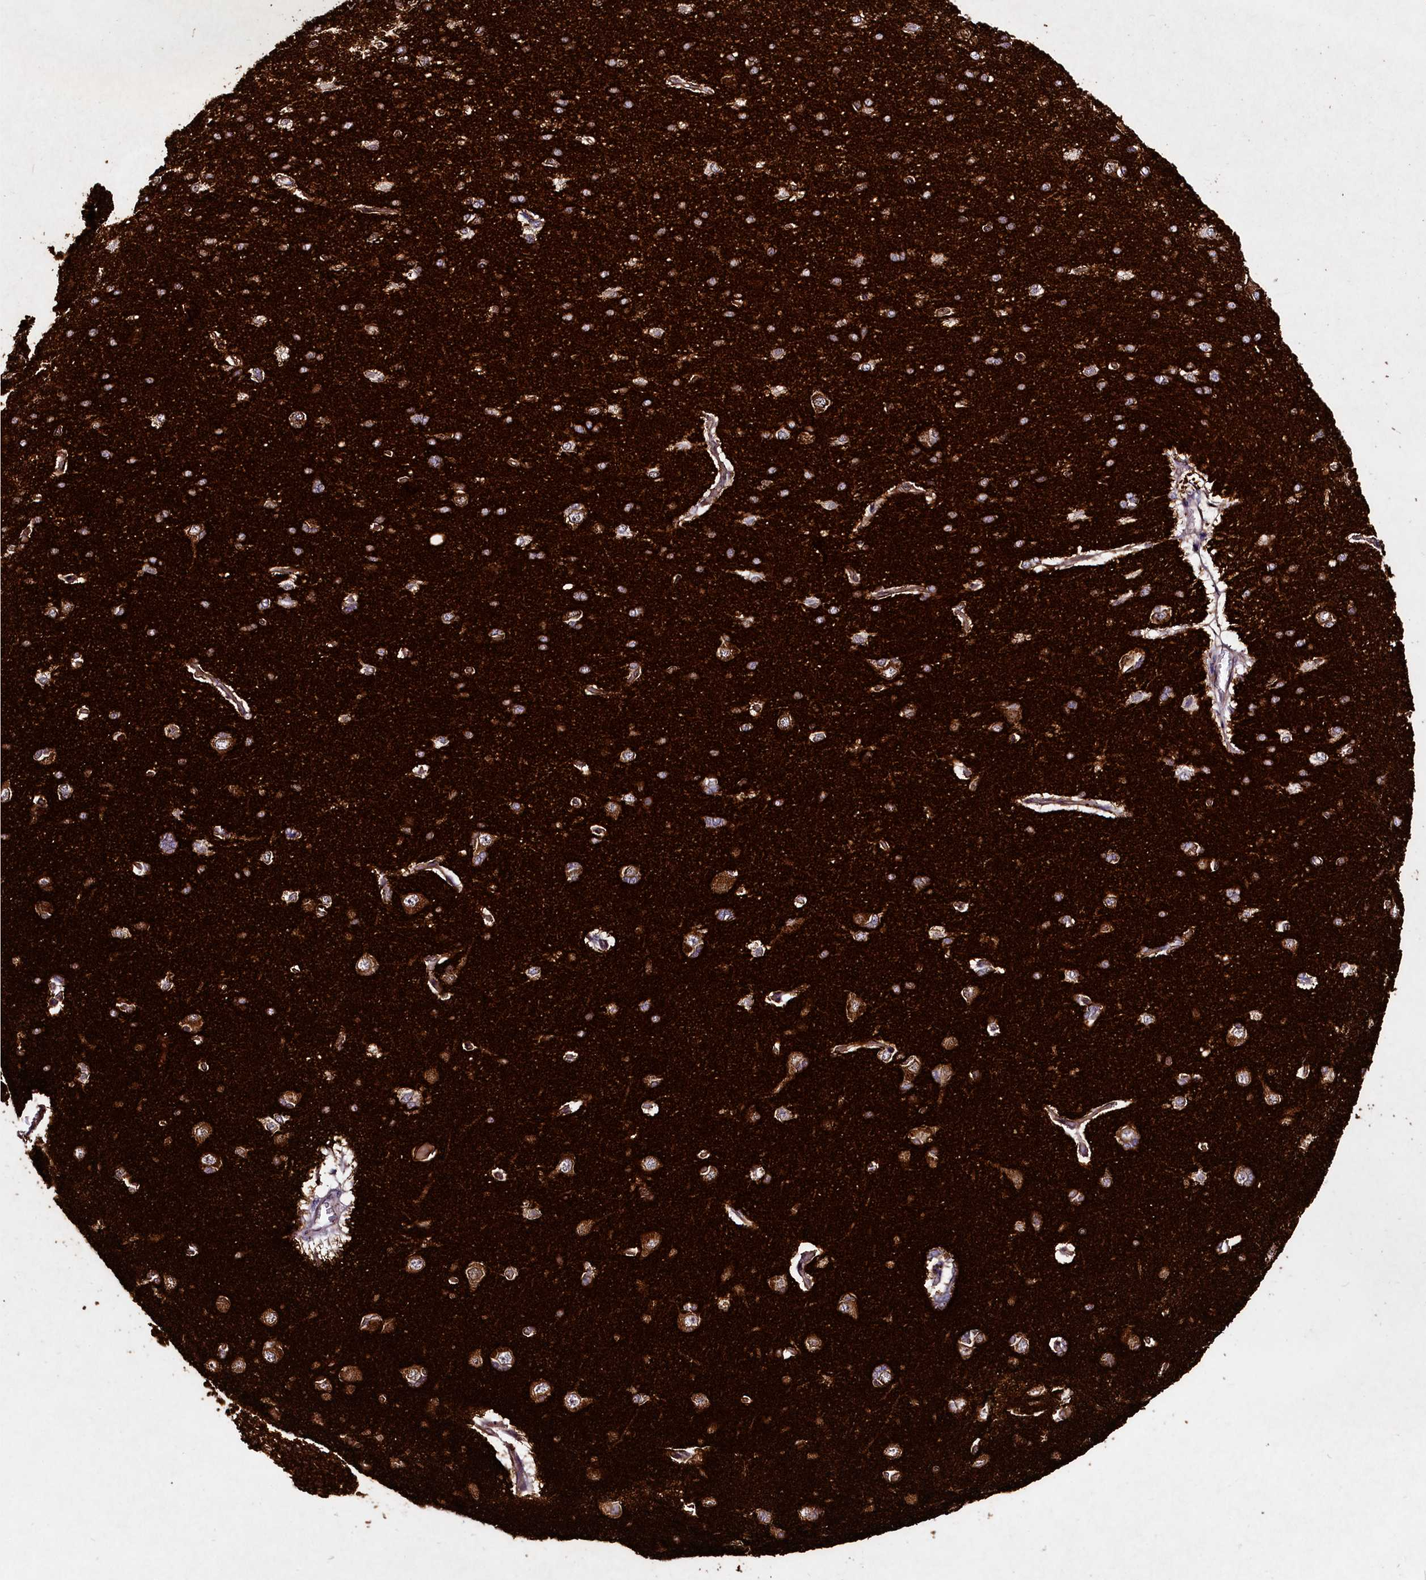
{"staining": {"intensity": "strong", "quantity": ">75%", "location": "cytoplasmic/membranous"}, "tissue": "cerebral cortex", "cell_type": "Endothelial cells", "image_type": "normal", "snomed": [{"axis": "morphology", "description": "Normal tissue, NOS"}, {"axis": "topography", "description": "Cerebral cortex"}], "caption": "Cerebral cortex stained for a protein (brown) exhibits strong cytoplasmic/membranous positive positivity in approximately >75% of endothelial cells.", "gene": "STXBP1", "patient": {"sex": "male", "age": 62}}